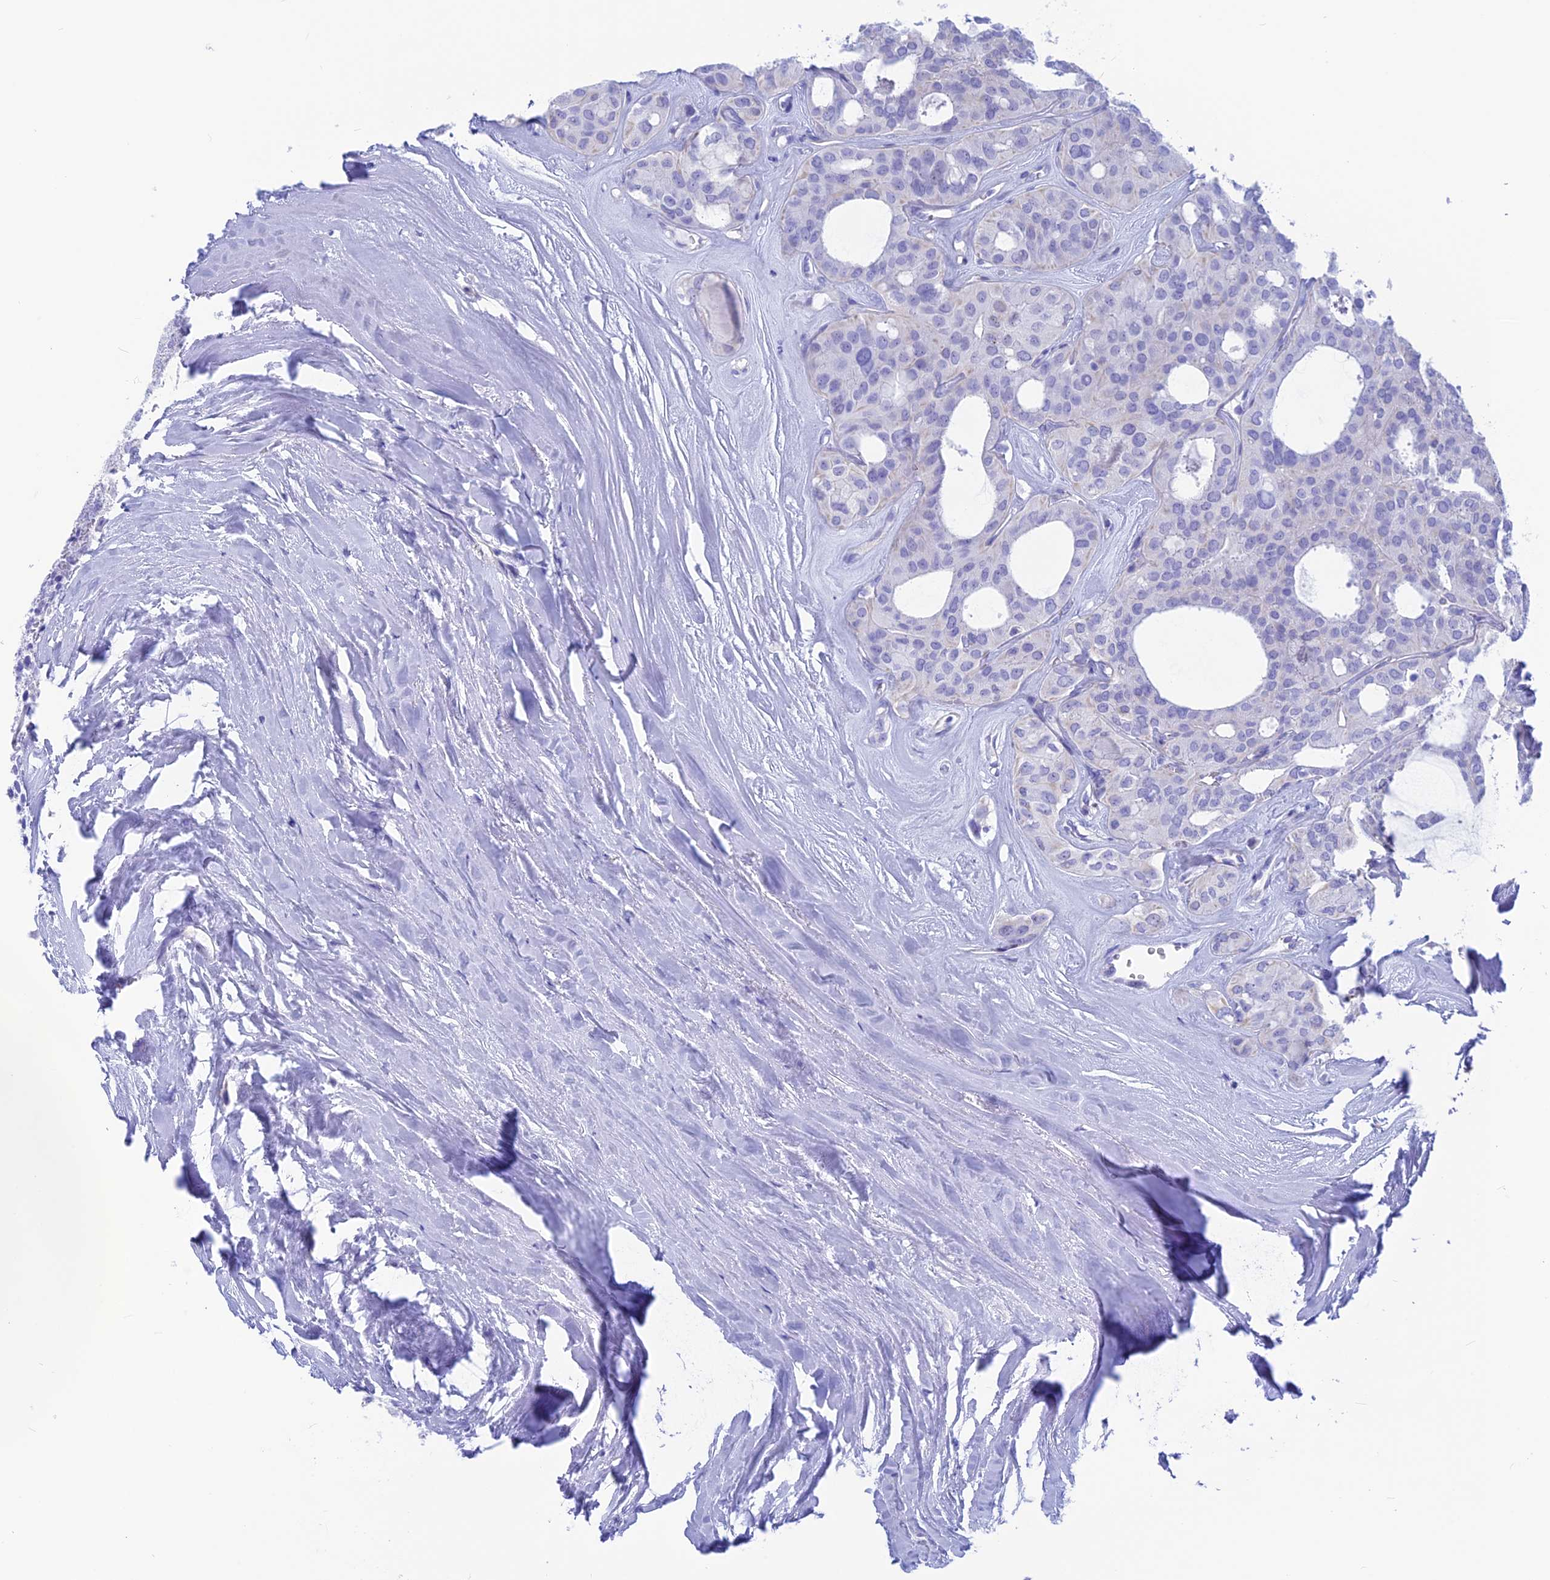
{"staining": {"intensity": "negative", "quantity": "none", "location": "none"}, "tissue": "thyroid cancer", "cell_type": "Tumor cells", "image_type": "cancer", "snomed": [{"axis": "morphology", "description": "Follicular adenoma carcinoma, NOS"}, {"axis": "topography", "description": "Thyroid gland"}], "caption": "There is no significant staining in tumor cells of thyroid cancer (follicular adenoma carcinoma).", "gene": "GNGT2", "patient": {"sex": "male", "age": 75}}